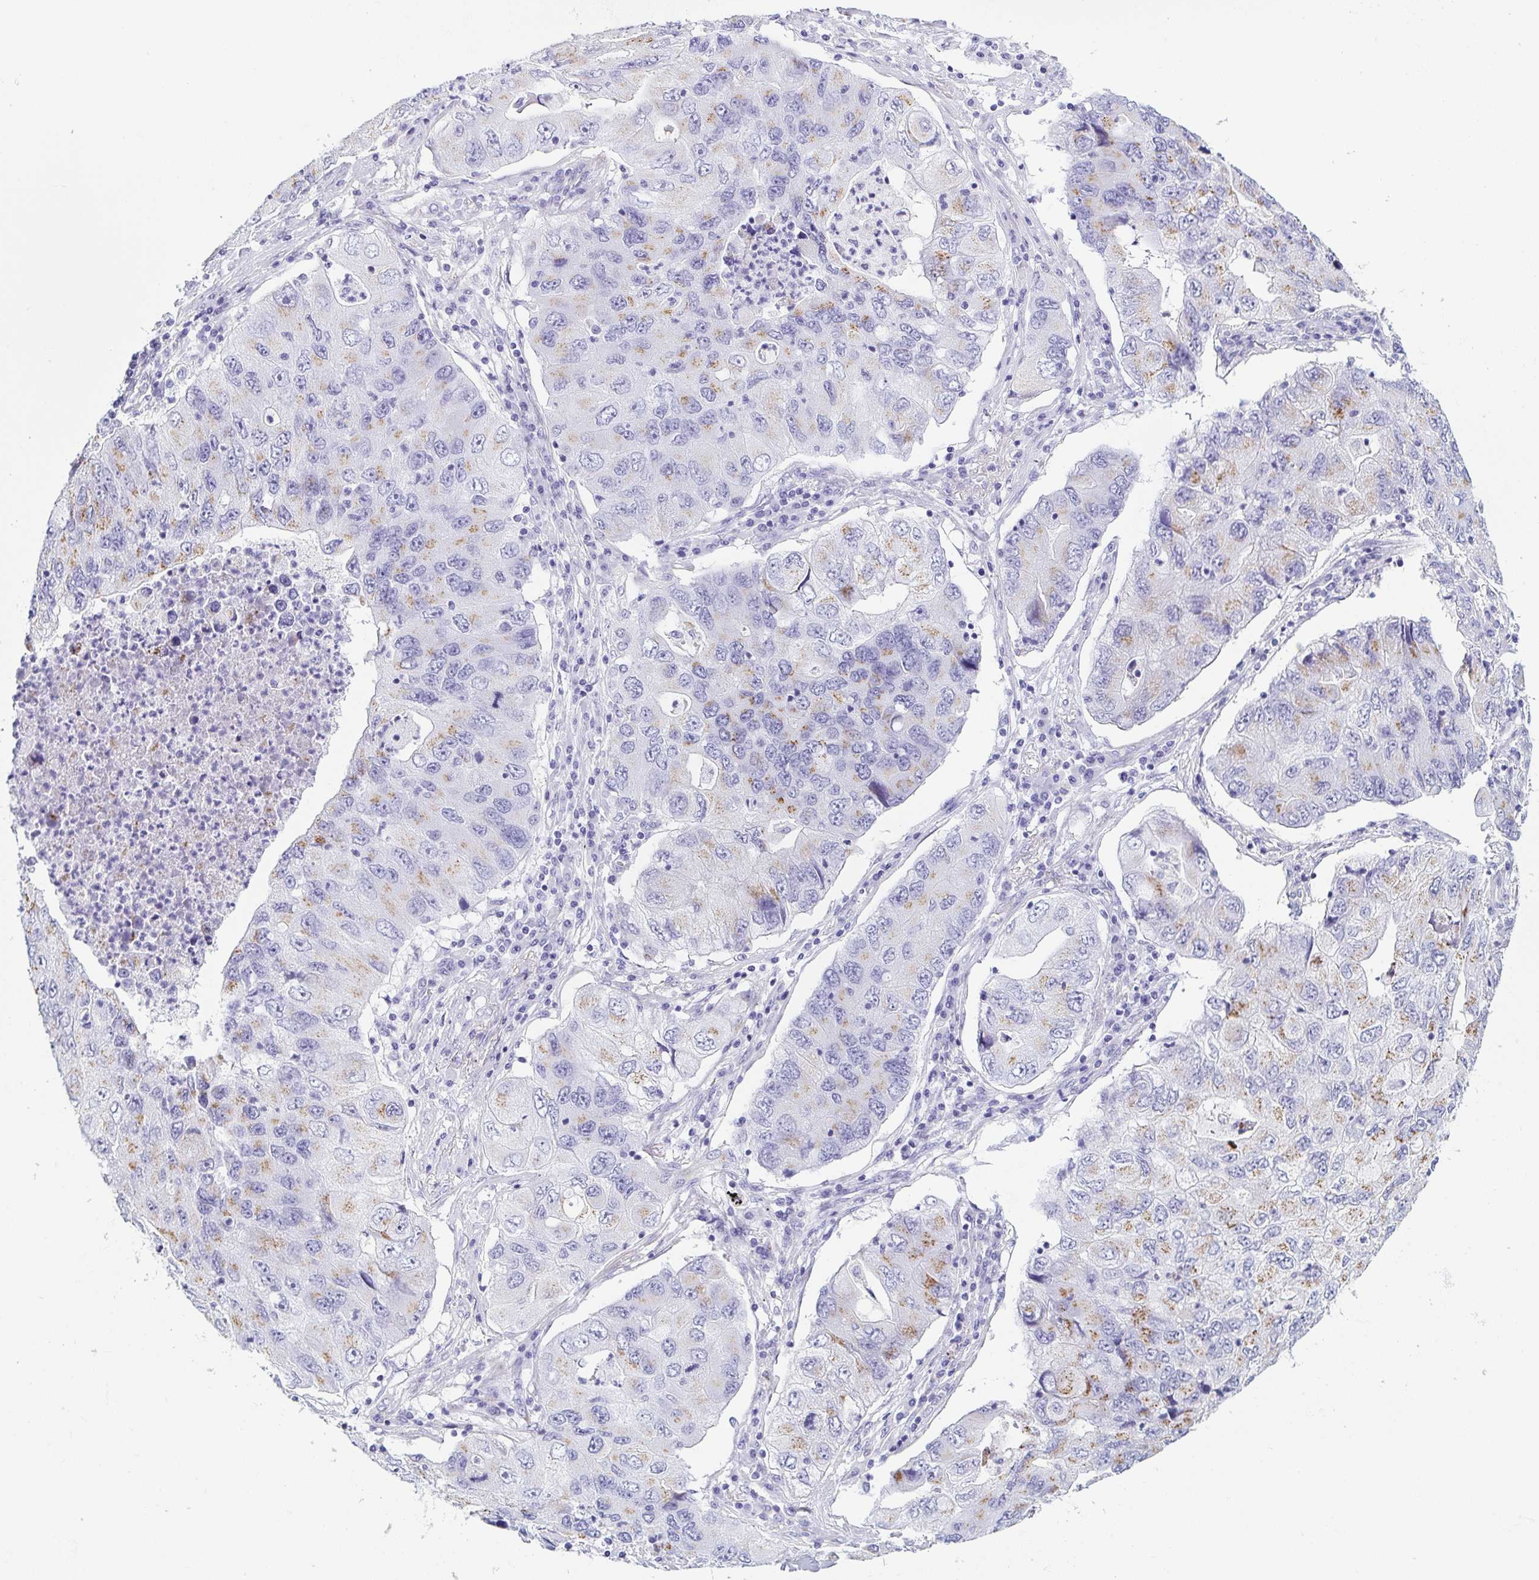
{"staining": {"intensity": "moderate", "quantity": "25%-75%", "location": "cytoplasmic/membranous"}, "tissue": "lung cancer", "cell_type": "Tumor cells", "image_type": "cancer", "snomed": [{"axis": "morphology", "description": "Adenocarcinoma, NOS"}, {"axis": "morphology", "description": "Adenocarcinoma, metastatic, NOS"}, {"axis": "topography", "description": "Lymph node"}, {"axis": "topography", "description": "Lung"}], "caption": "IHC micrograph of adenocarcinoma (lung) stained for a protein (brown), which shows medium levels of moderate cytoplasmic/membranous positivity in approximately 25%-75% of tumor cells.", "gene": "LDLRAD1", "patient": {"sex": "female", "age": 54}}